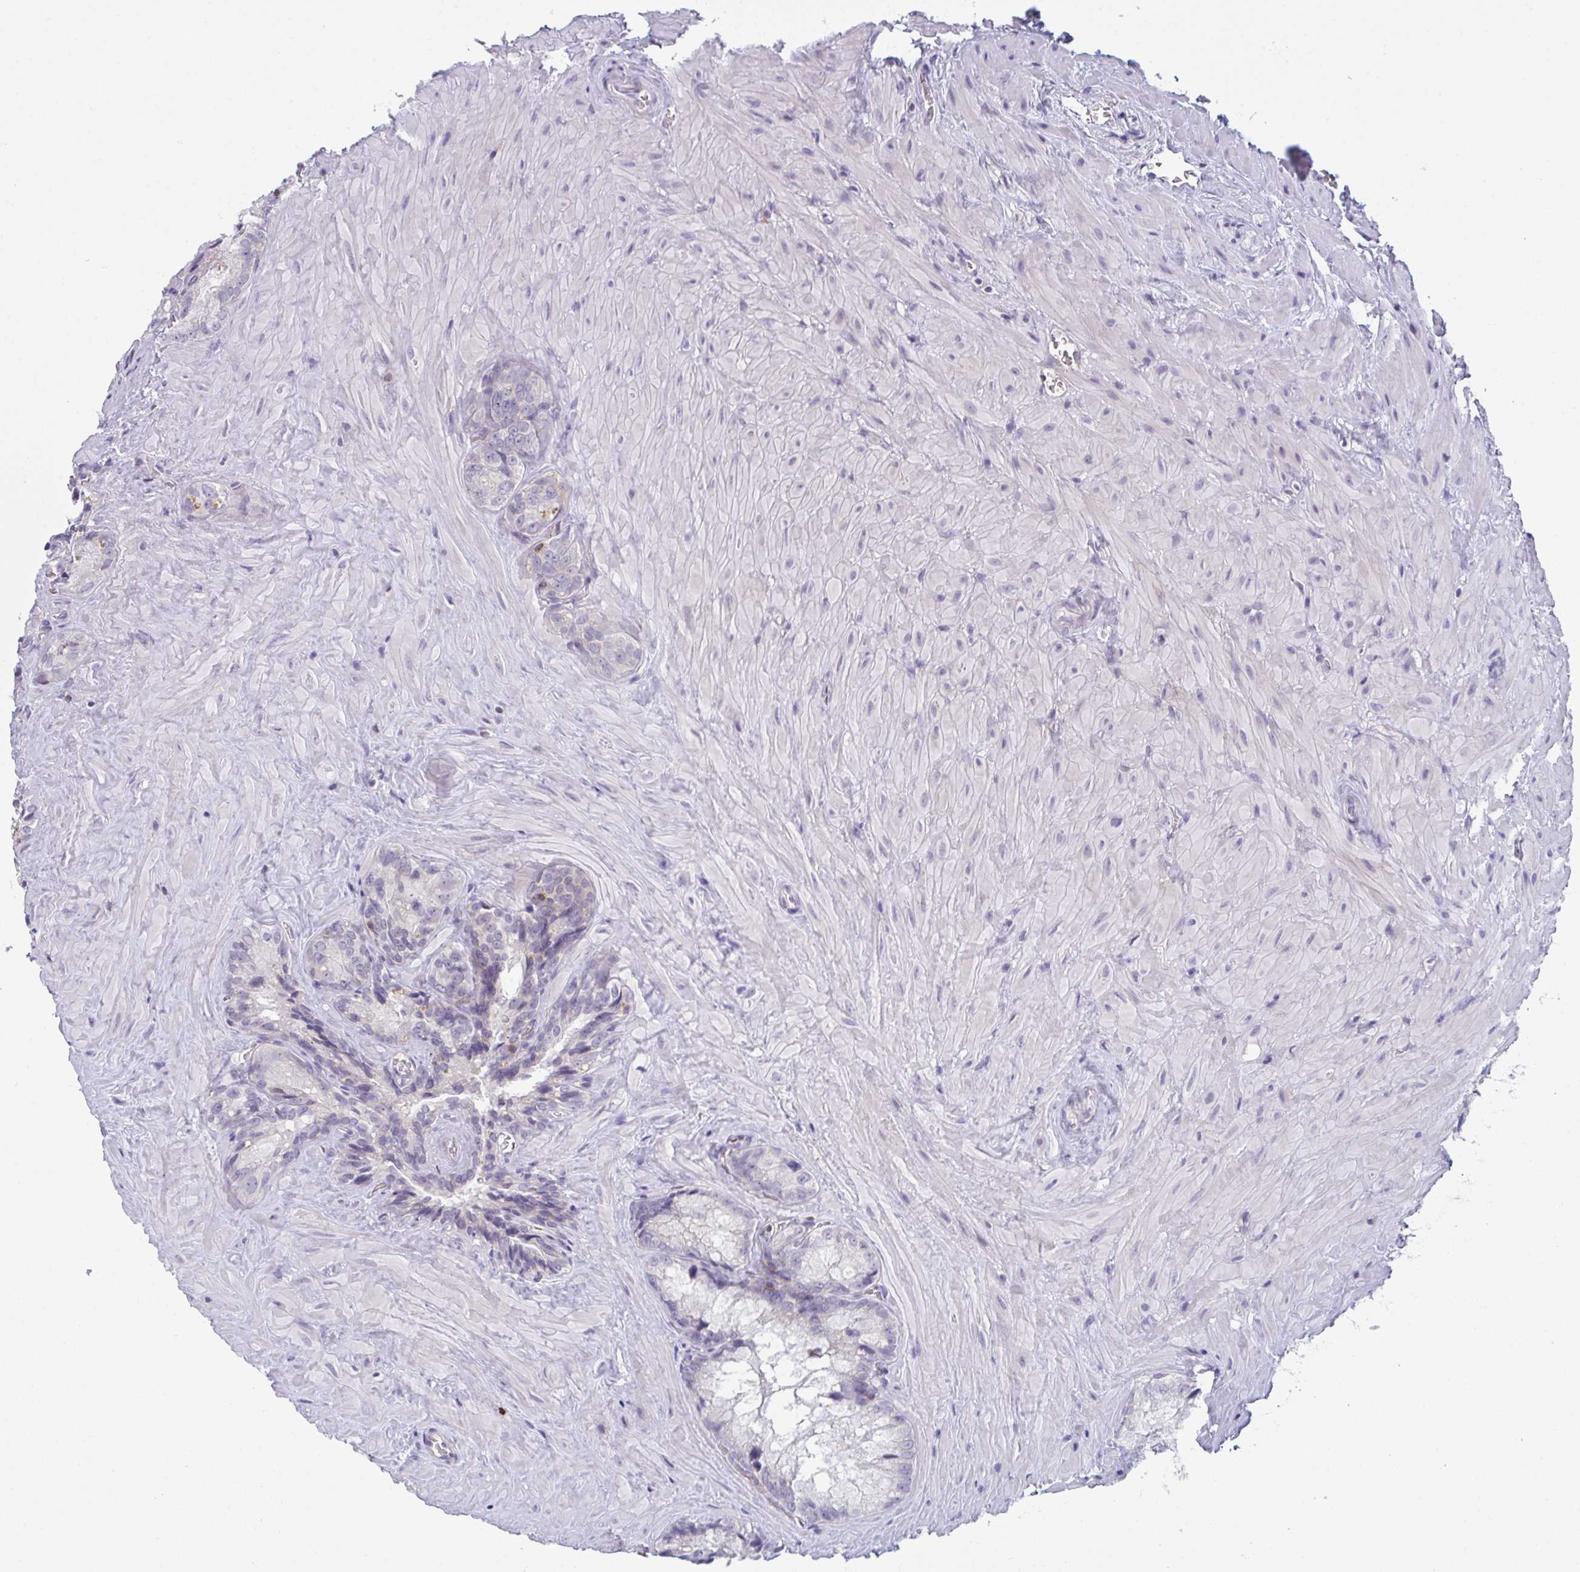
{"staining": {"intensity": "negative", "quantity": "none", "location": "none"}, "tissue": "seminal vesicle", "cell_type": "Glandular cells", "image_type": "normal", "snomed": [{"axis": "morphology", "description": "Normal tissue, NOS"}, {"axis": "topography", "description": "Seminal veicle"}], "caption": "The micrograph shows no significant staining in glandular cells of seminal vesicle. (DAB immunohistochemistry, high magnification).", "gene": "CD80", "patient": {"sex": "male", "age": 47}}